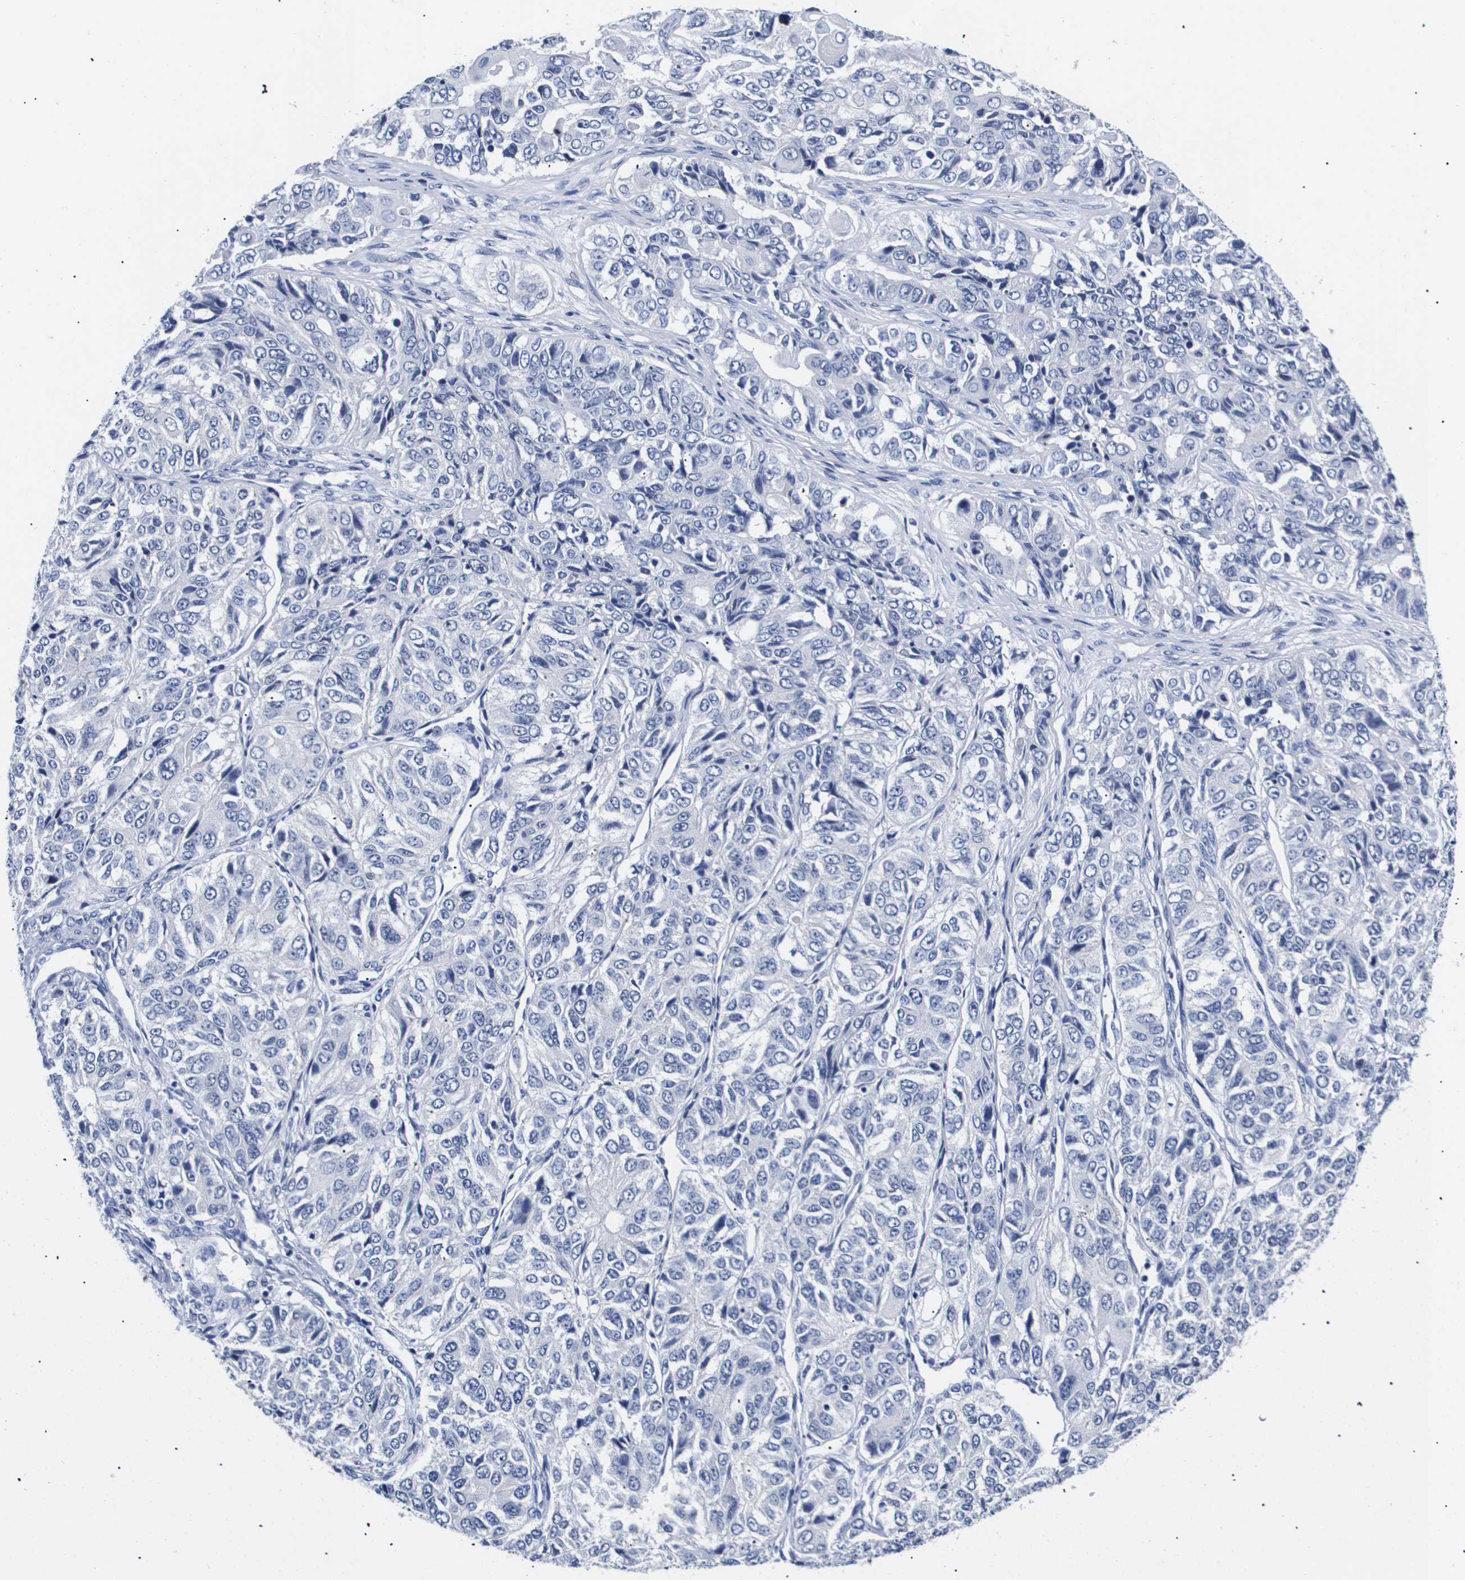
{"staining": {"intensity": "negative", "quantity": "none", "location": "none"}, "tissue": "ovarian cancer", "cell_type": "Tumor cells", "image_type": "cancer", "snomed": [{"axis": "morphology", "description": "Carcinoma, endometroid"}, {"axis": "topography", "description": "Ovary"}], "caption": "This is a photomicrograph of IHC staining of ovarian cancer (endometroid carcinoma), which shows no staining in tumor cells.", "gene": "ATP6V0A4", "patient": {"sex": "female", "age": 51}}